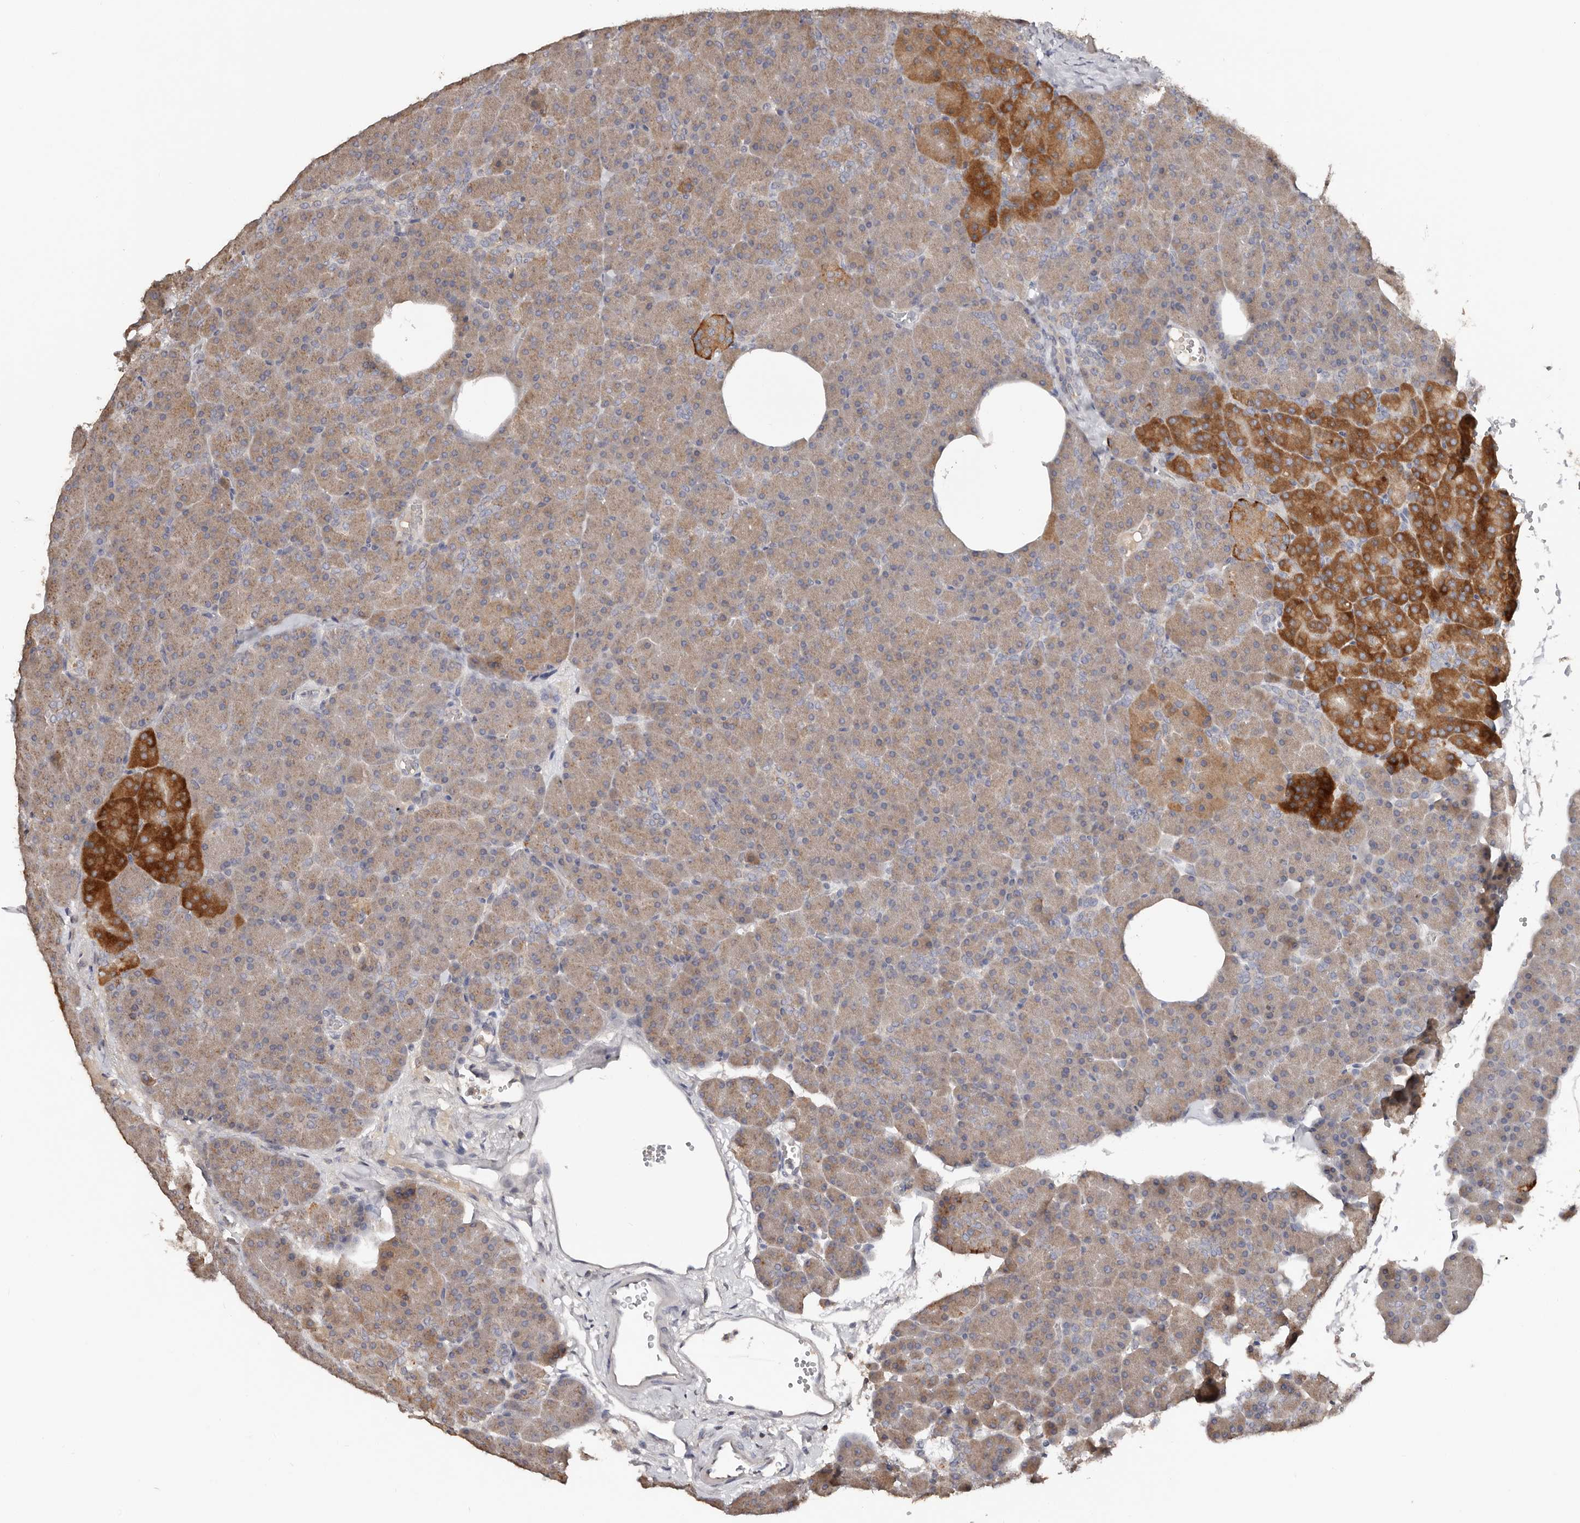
{"staining": {"intensity": "moderate", "quantity": ">75%", "location": "cytoplasmic/membranous"}, "tissue": "pancreas", "cell_type": "Exocrine glandular cells", "image_type": "normal", "snomed": [{"axis": "morphology", "description": "Normal tissue, NOS"}, {"axis": "morphology", "description": "Carcinoid, malignant, NOS"}, {"axis": "topography", "description": "Pancreas"}], "caption": "Immunohistochemical staining of benign pancreas reveals >75% levels of moderate cytoplasmic/membranous protein positivity in about >75% of exocrine glandular cells. (DAB = brown stain, brightfield microscopy at high magnification).", "gene": "SLC39A2", "patient": {"sex": "female", "age": 35}}